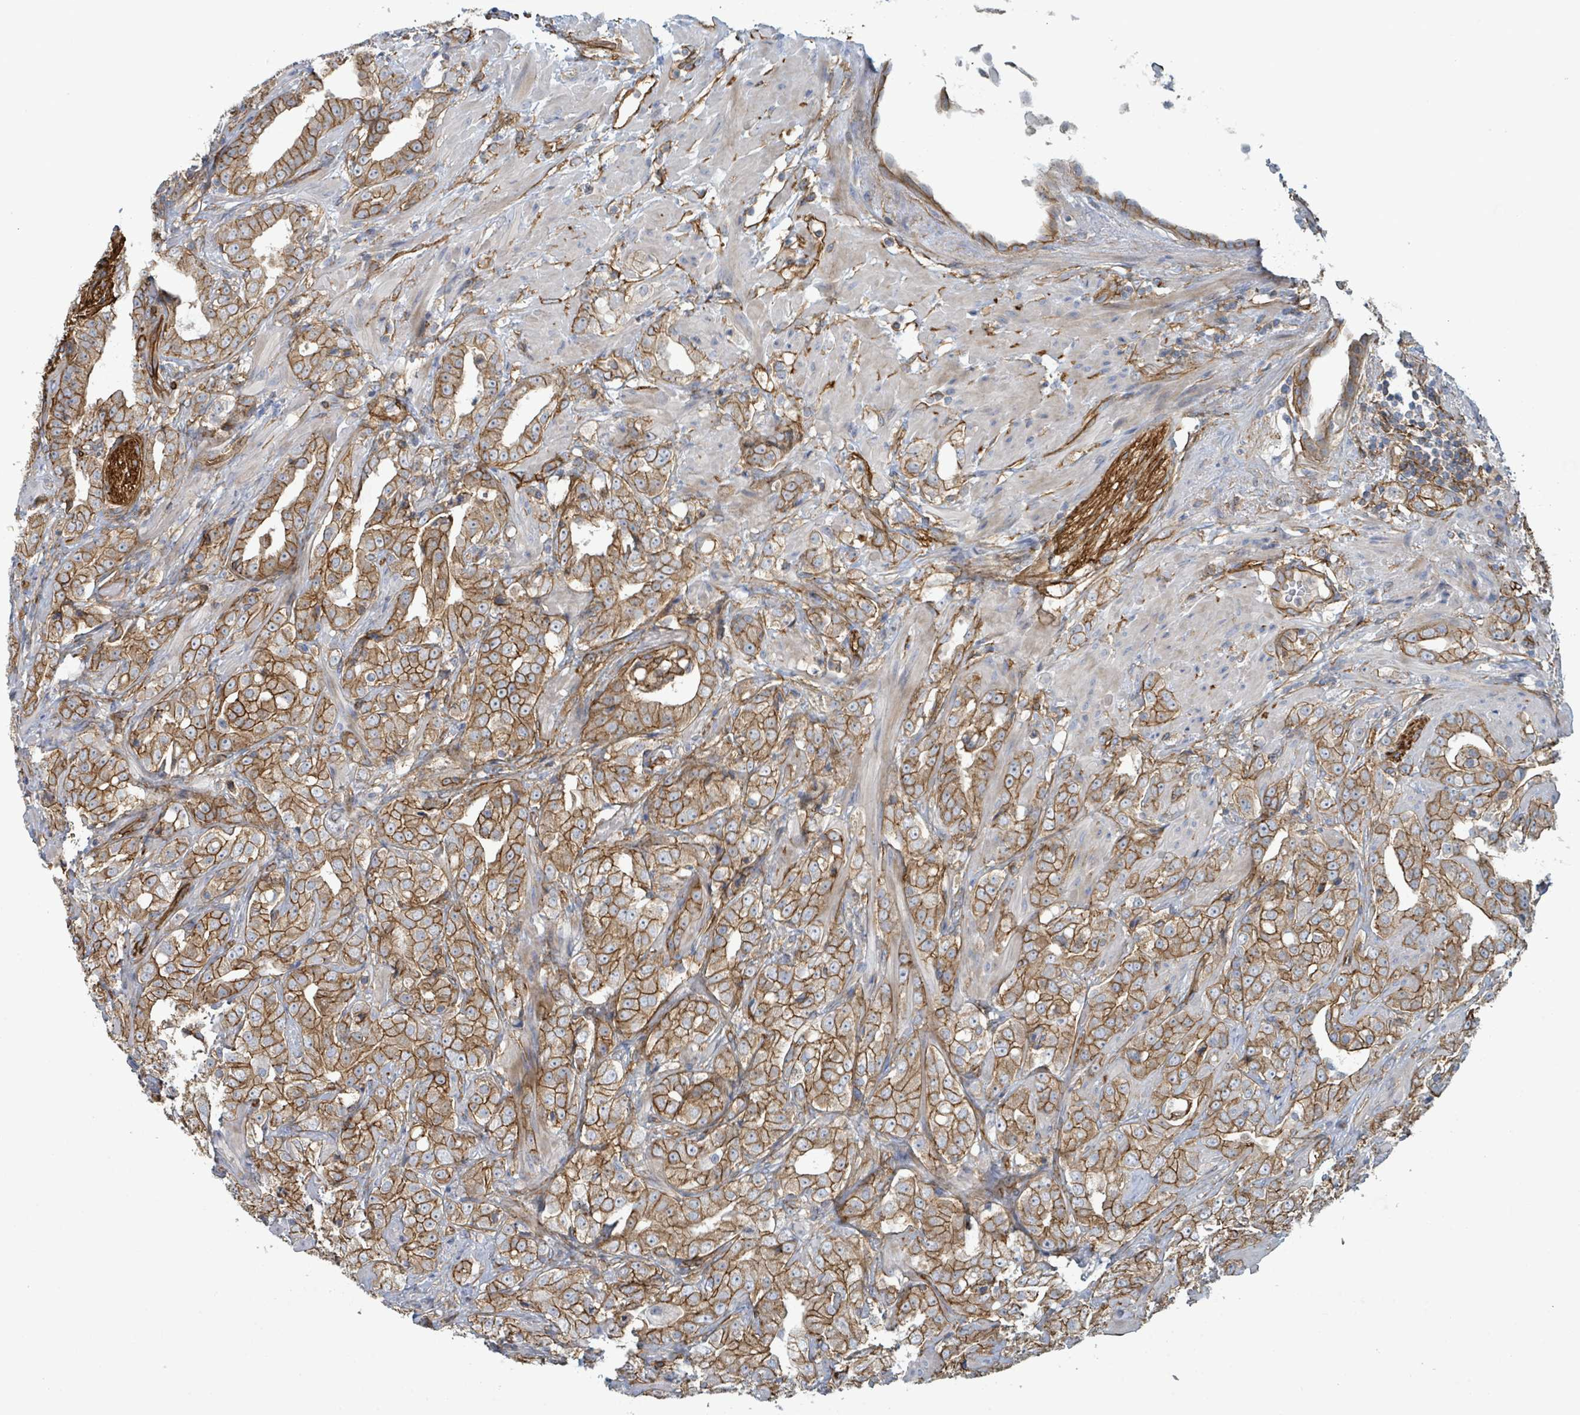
{"staining": {"intensity": "moderate", "quantity": ">75%", "location": "cytoplasmic/membranous"}, "tissue": "prostate cancer", "cell_type": "Tumor cells", "image_type": "cancer", "snomed": [{"axis": "morphology", "description": "Adenocarcinoma, Low grade"}, {"axis": "topography", "description": "Prostate"}], "caption": "Immunohistochemical staining of human prostate cancer (adenocarcinoma (low-grade)) reveals moderate cytoplasmic/membranous protein positivity in approximately >75% of tumor cells. (Stains: DAB in brown, nuclei in blue, Microscopy: brightfield microscopy at high magnification).", "gene": "LDOC1", "patient": {"sex": "male", "age": 67}}